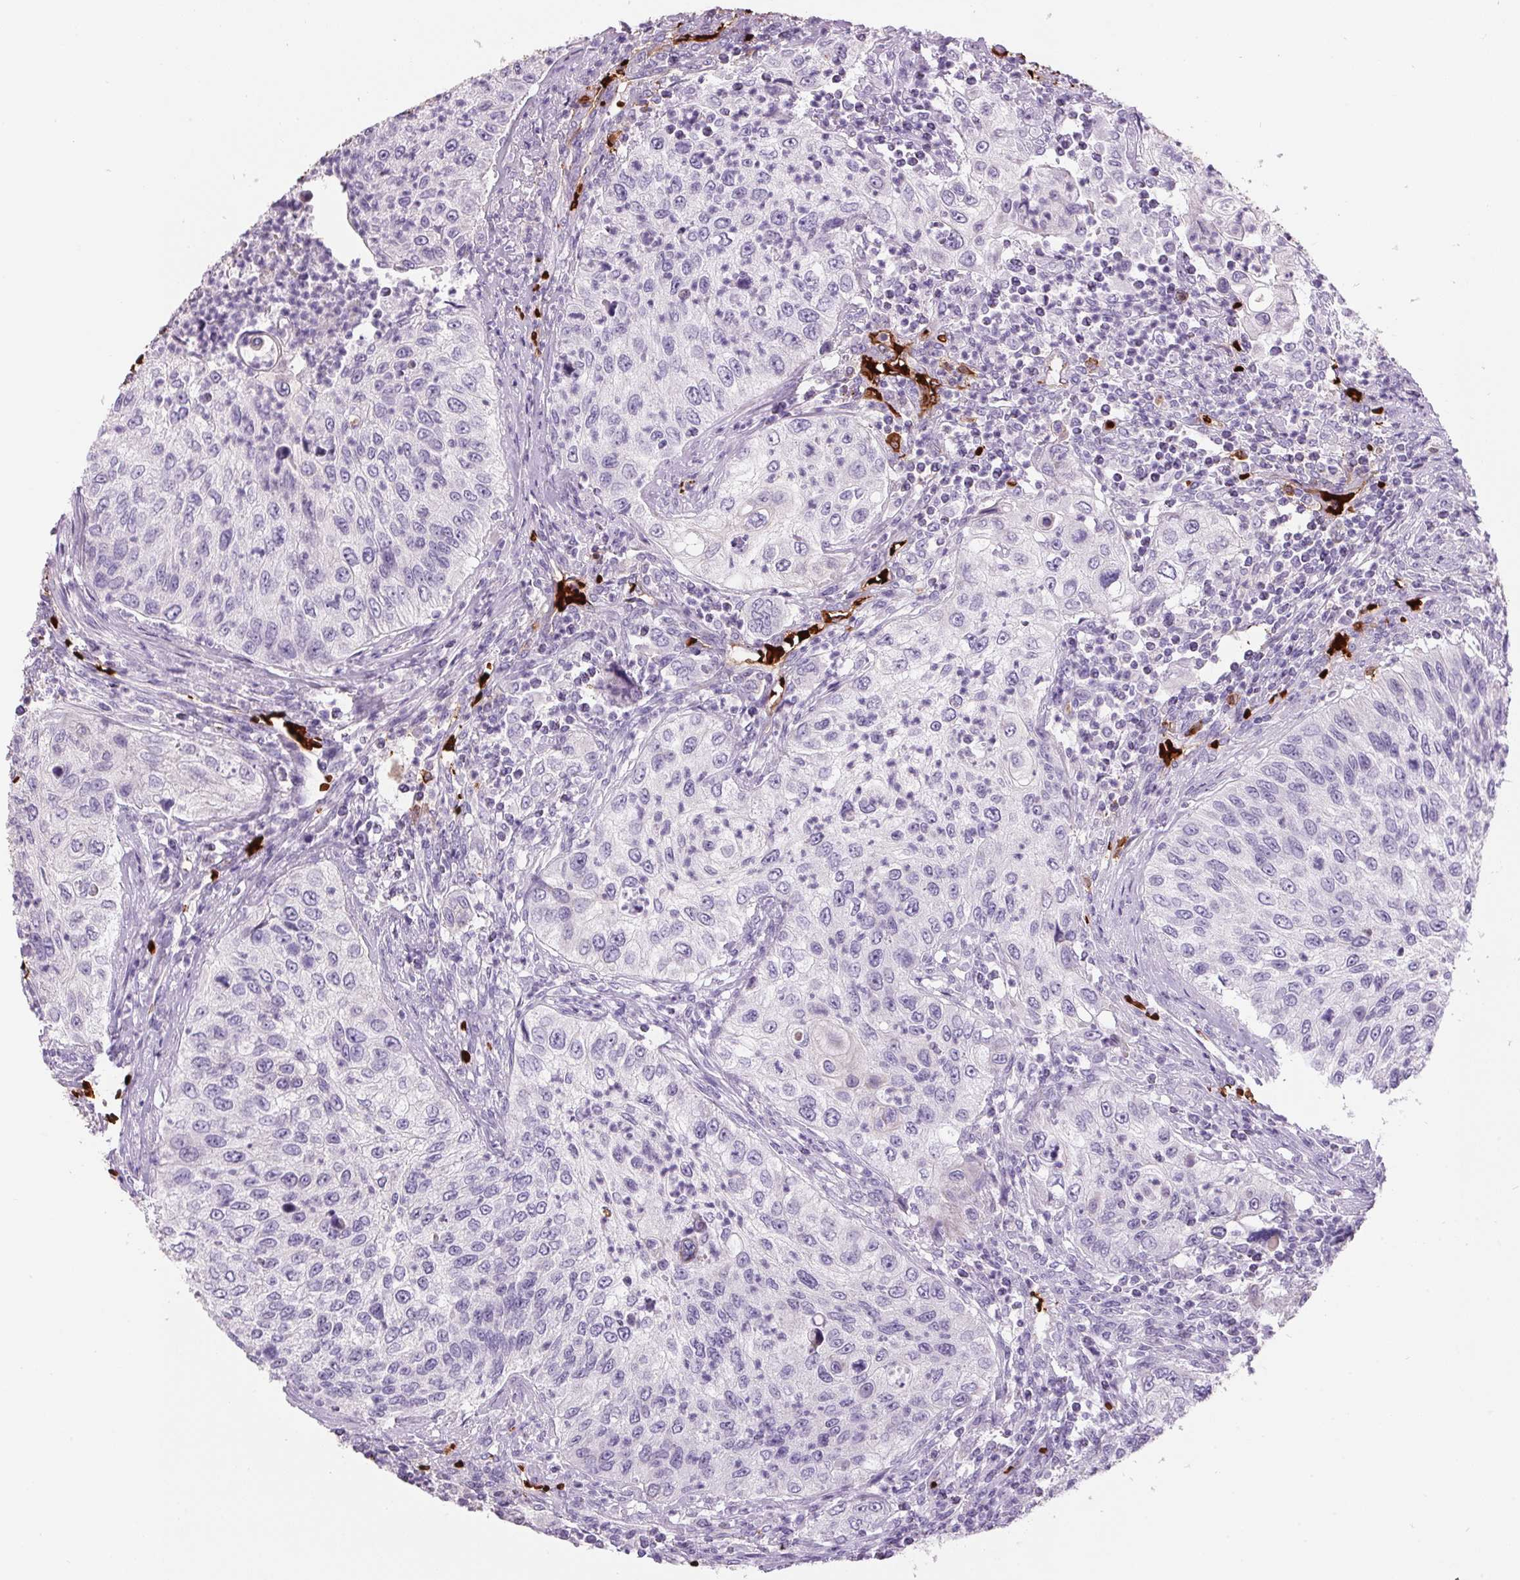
{"staining": {"intensity": "negative", "quantity": "none", "location": "none"}, "tissue": "urothelial cancer", "cell_type": "Tumor cells", "image_type": "cancer", "snomed": [{"axis": "morphology", "description": "Urothelial carcinoma, High grade"}, {"axis": "topography", "description": "Urinary bladder"}], "caption": "The histopathology image displays no staining of tumor cells in urothelial carcinoma (high-grade).", "gene": "HBQ1", "patient": {"sex": "female", "age": 60}}